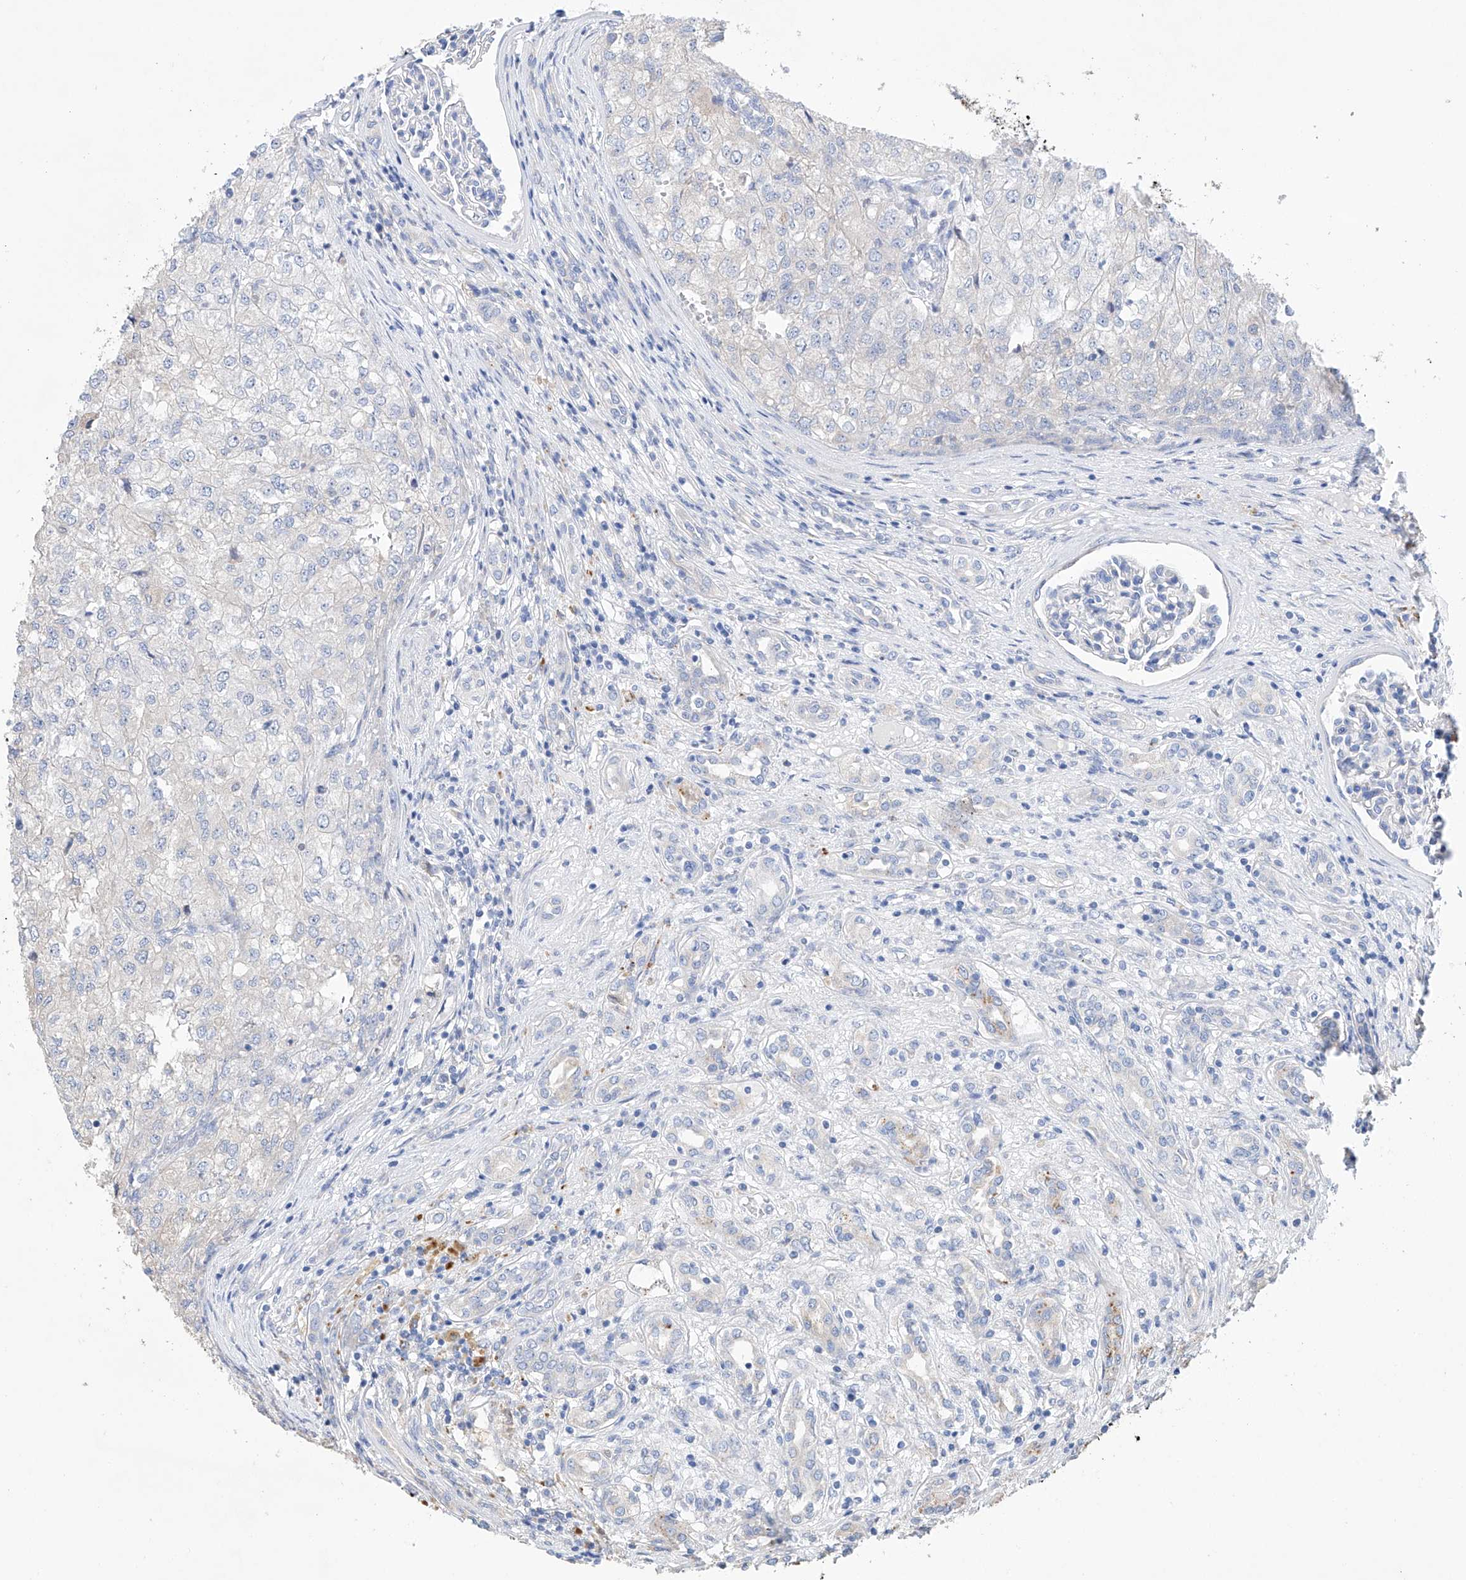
{"staining": {"intensity": "negative", "quantity": "none", "location": "none"}, "tissue": "renal cancer", "cell_type": "Tumor cells", "image_type": "cancer", "snomed": [{"axis": "morphology", "description": "Adenocarcinoma, NOS"}, {"axis": "topography", "description": "Kidney"}], "caption": "Immunohistochemistry (IHC) of adenocarcinoma (renal) reveals no staining in tumor cells. Brightfield microscopy of IHC stained with DAB (3,3'-diaminobenzidine) (brown) and hematoxylin (blue), captured at high magnification.", "gene": "AFG1L", "patient": {"sex": "female", "age": 54}}